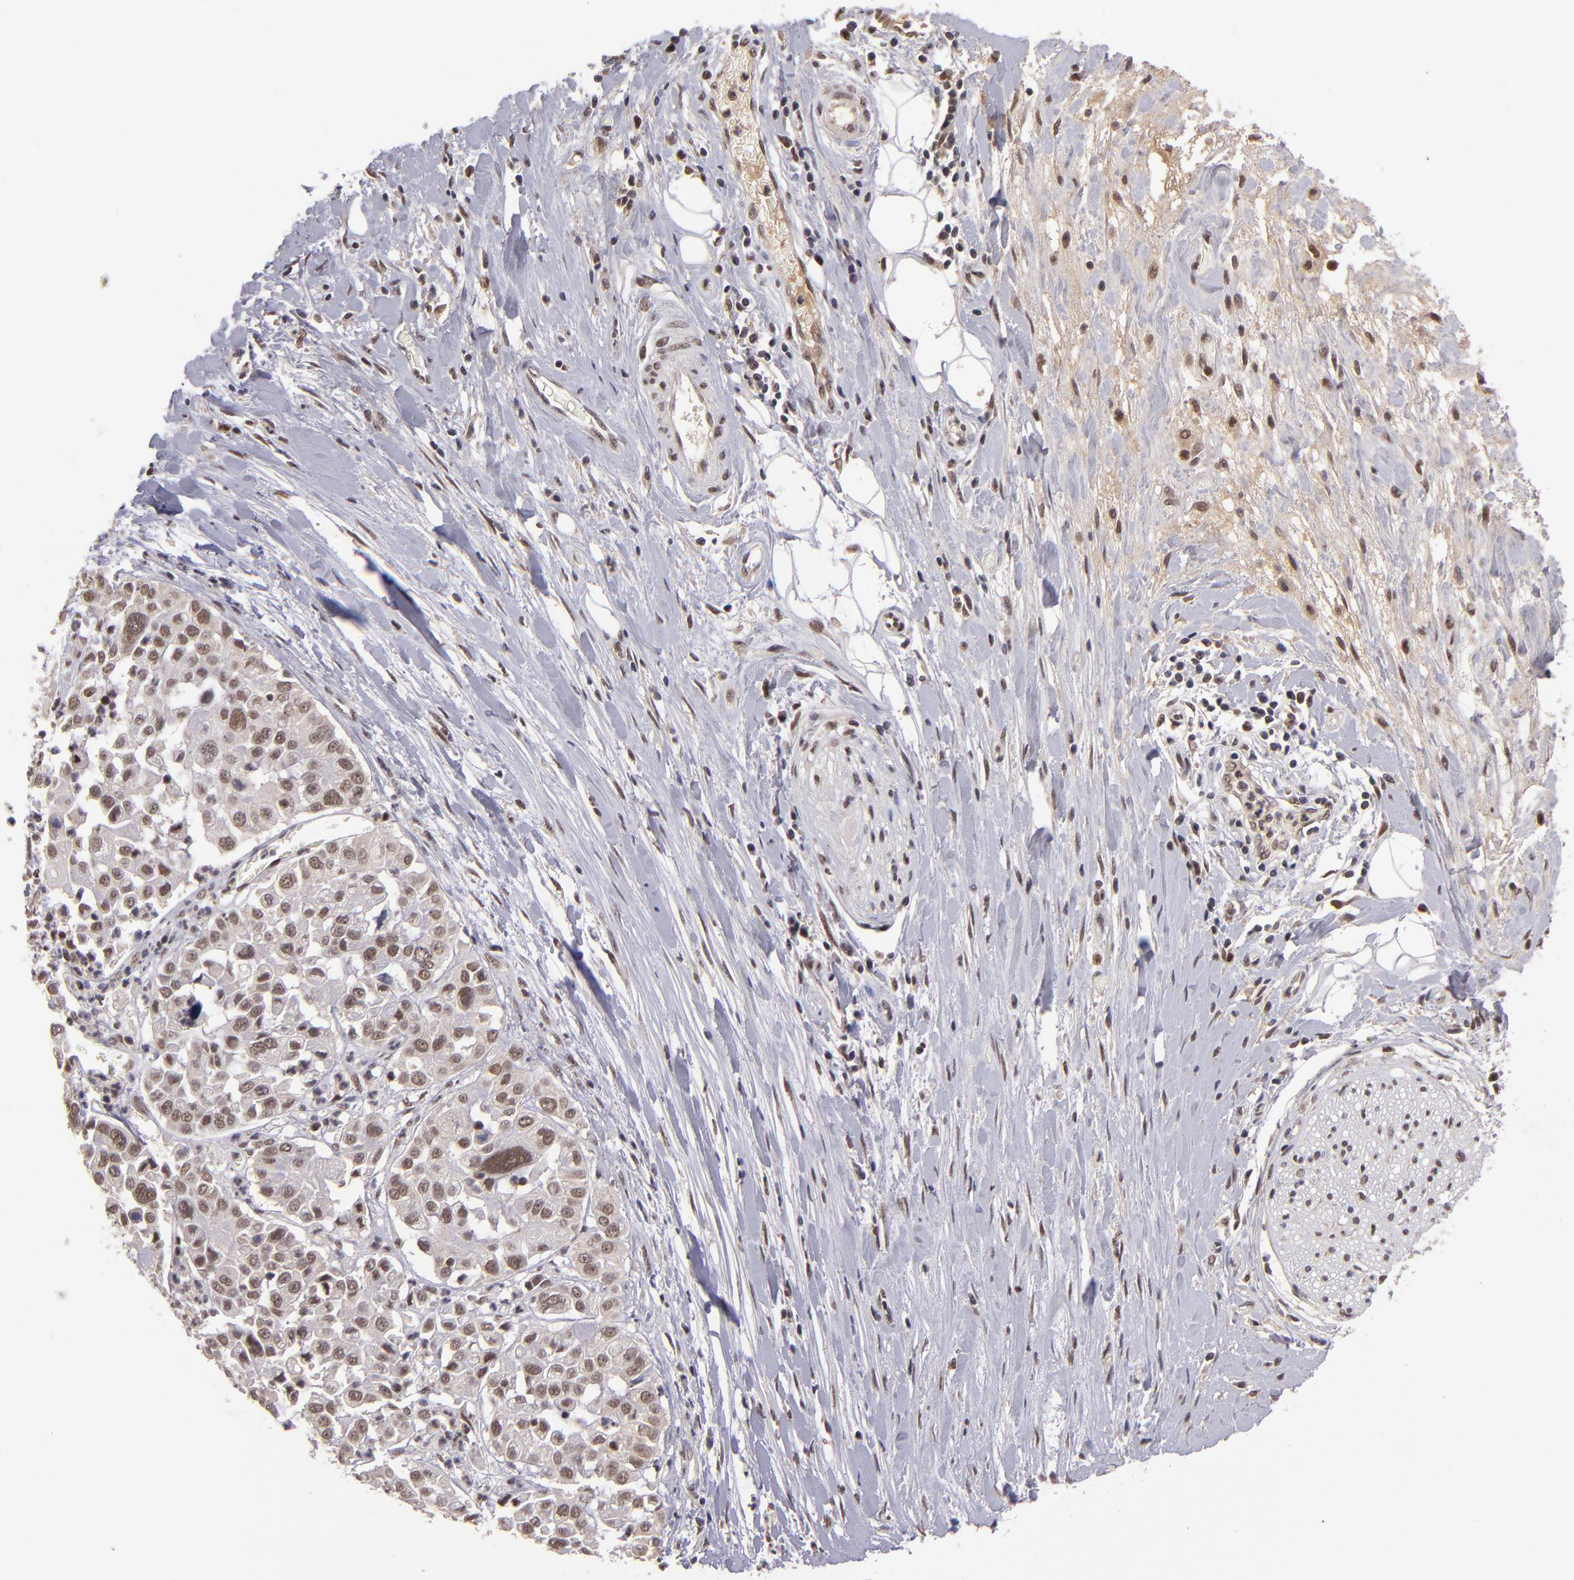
{"staining": {"intensity": "moderate", "quantity": "25%-75%", "location": "nuclear"}, "tissue": "pancreatic cancer", "cell_type": "Tumor cells", "image_type": "cancer", "snomed": [{"axis": "morphology", "description": "Adenocarcinoma, NOS"}, {"axis": "topography", "description": "Pancreas"}], "caption": "Tumor cells show moderate nuclear expression in approximately 25%-75% of cells in pancreatic adenocarcinoma.", "gene": "EP300", "patient": {"sex": "female", "age": 52}}